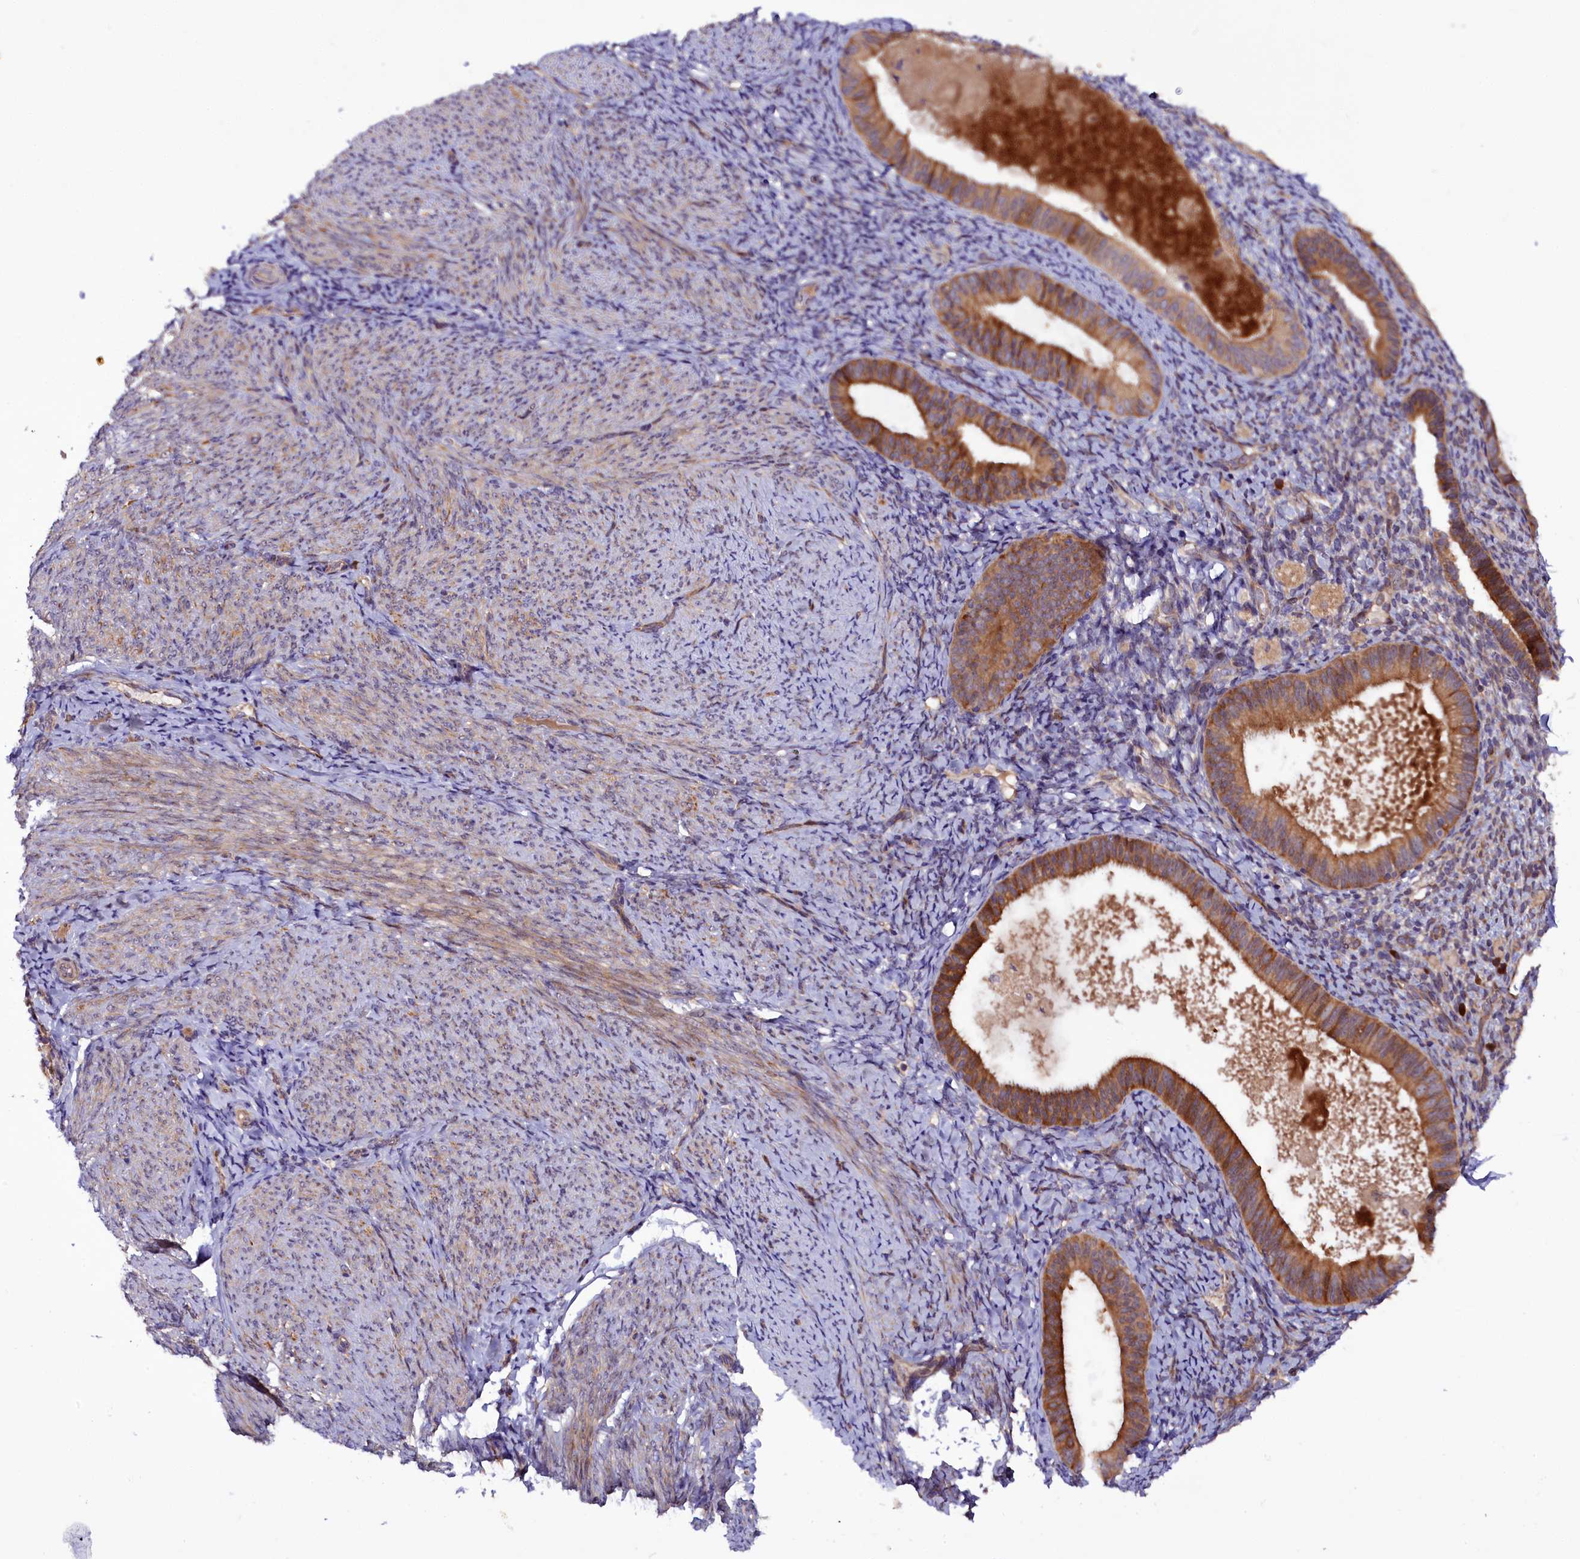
{"staining": {"intensity": "negative", "quantity": "none", "location": "none"}, "tissue": "endometrium", "cell_type": "Cells in endometrial stroma", "image_type": "normal", "snomed": [{"axis": "morphology", "description": "Normal tissue, NOS"}, {"axis": "topography", "description": "Endometrium"}], "caption": "IHC image of unremarkable endometrium: human endometrium stained with DAB (3,3'-diaminobenzidine) exhibits no significant protein staining in cells in endometrial stroma.", "gene": "RPUSD2", "patient": {"sex": "female", "age": 65}}